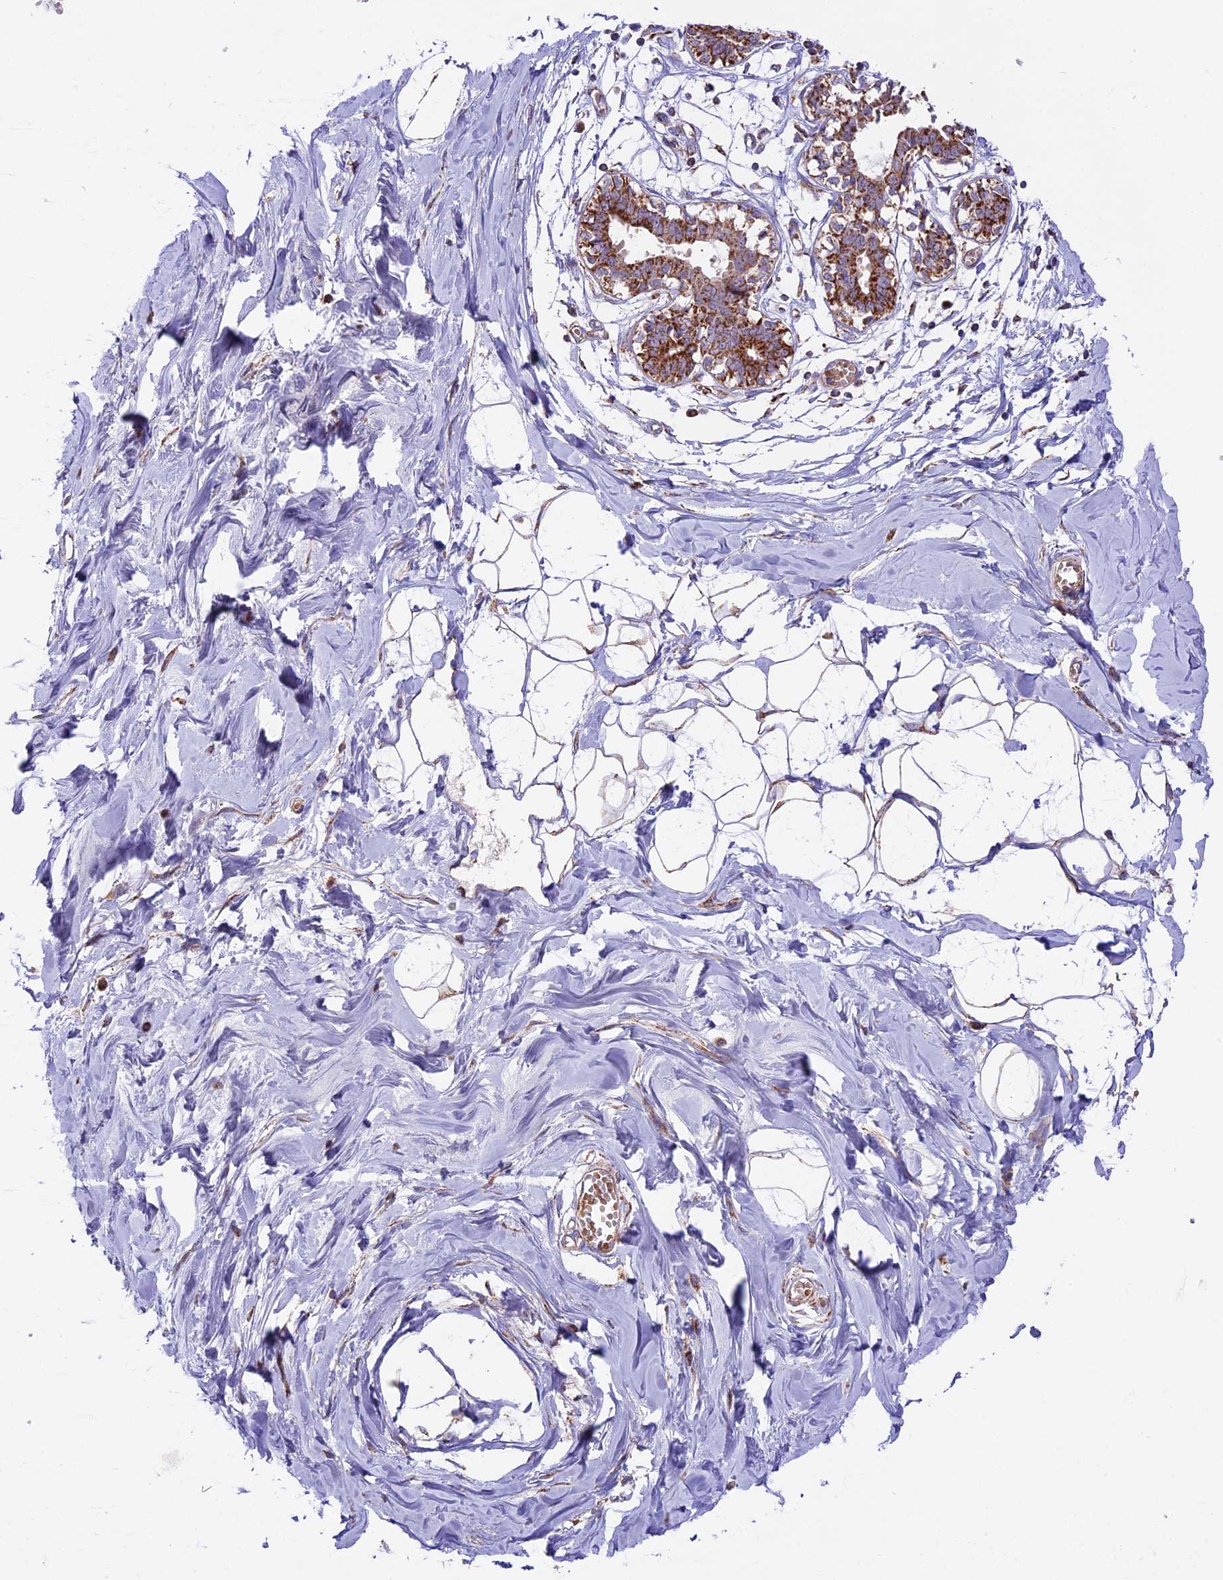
{"staining": {"intensity": "moderate", "quantity": ">75%", "location": "cytoplasmic/membranous"}, "tissue": "breast", "cell_type": "Adipocytes", "image_type": "normal", "snomed": [{"axis": "morphology", "description": "Normal tissue, NOS"}, {"axis": "topography", "description": "Breast"}], "caption": "Immunohistochemistry (IHC) photomicrograph of benign breast: human breast stained using immunohistochemistry (IHC) exhibits medium levels of moderate protein expression localized specifically in the cytoplasmic/membranous of adipocytes, appearing as a cytoplasmic/membranous brown color.", "gene": "NDUFA8", "patient": {"sex": "female", "age": 27}}